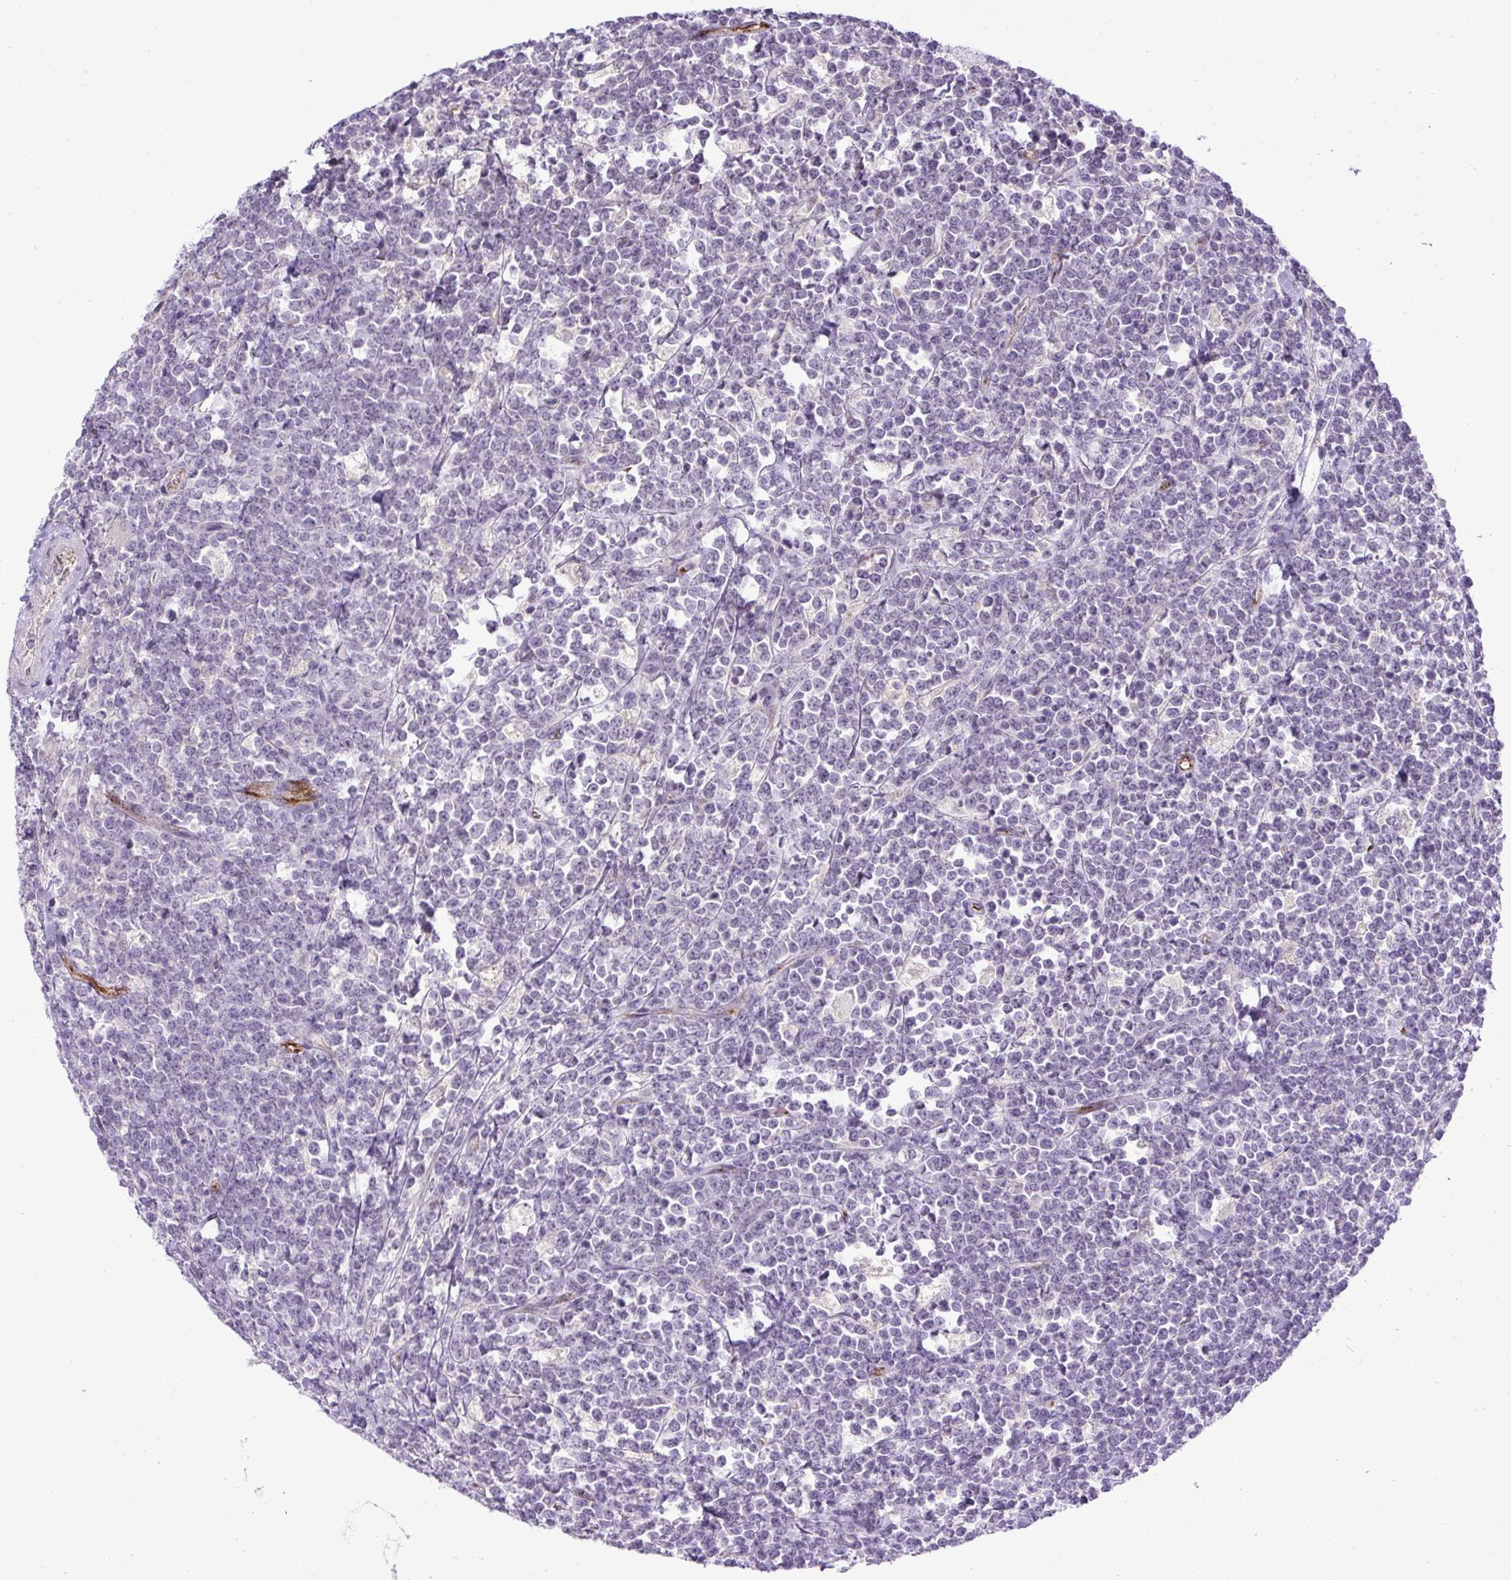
{"staining": {"intensity": "negative", "quantity": "none", "location": "none"}, "tissue": "lymphoma", "cell_type": "Tumor cells", "image_type": "cancer", "snomed": [{"axis": "morphology", "description": "Malignant lymphoma, non-Hodgkin's type, High grade"}, {"axis": "topography", "description": "Small intestine"}, {"axis": "topography", "description": "Colon"}], "caption": "Immunohistochemical staining of human malignant lymphoma, non-Hodgkin's type (high-grade) exhibits no significant staining in tumor cells. (Stains: DAB (3,3'-diaminobenzidine) IHC with hematoxylin counter stain, Microscopy: brightfield microscopy at high magnification).", "gene": "LEFTY2", "patient": {"sex": "male", "age": 8}}